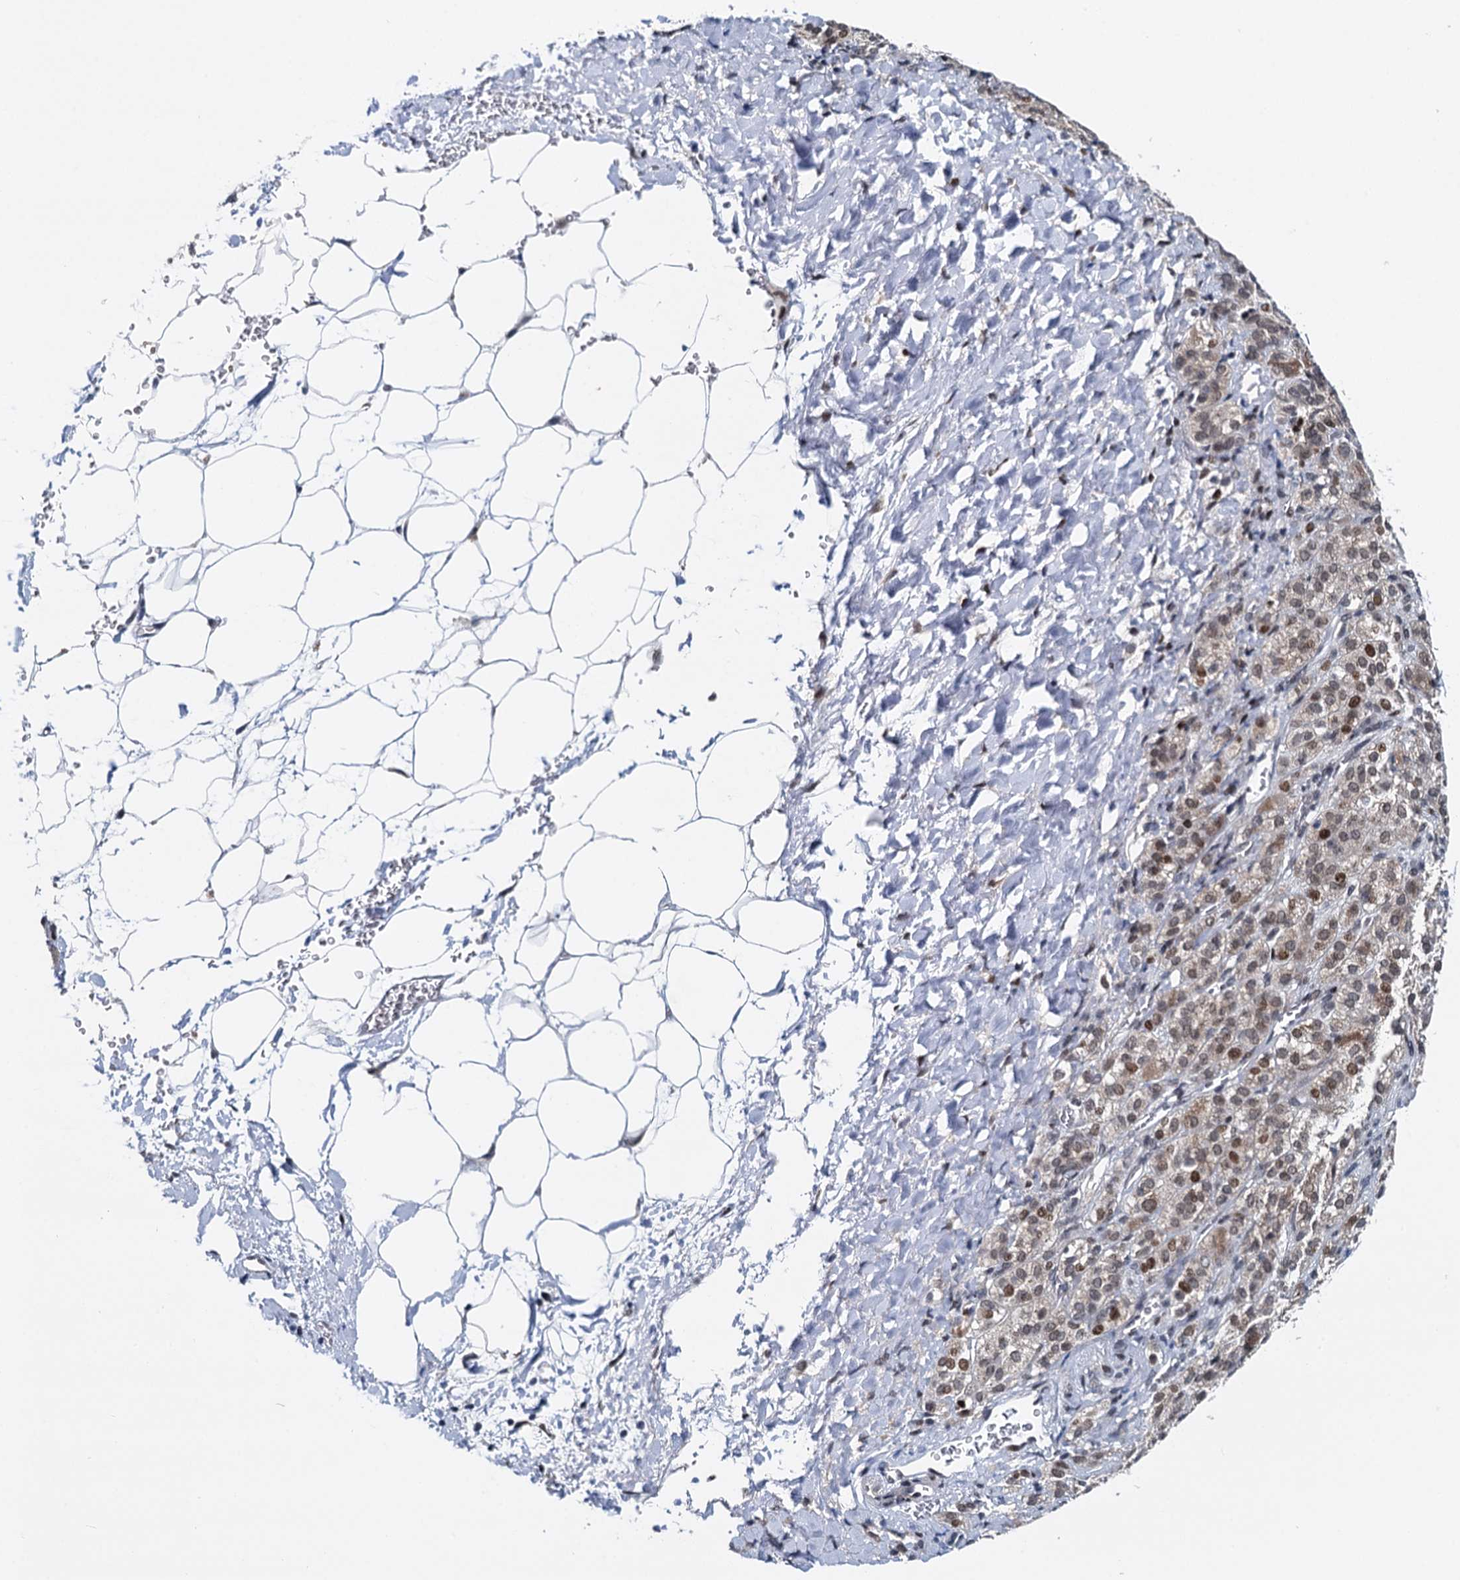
{"staining": {"intensity": "moderate", "quantity": "25%-75%", "location": "nuclear"}, "tissue": "adrenal gland", "cell_type": "Glandular cells", "image_type": "normal", "snomed": [{"axis": "morphology", "description": "Normal tissue, NOS"}, {"axis": "topography", "description": "Adrenal gland"}], "caption": "IHC staining of normal adrenal gland, which shows medium levels of moderate nuclear staining in approximately 25%-75% of glandular cells indicating moderate nuclear protein staining. The staining was performed using DAB (brown) for protein detection and nuclei were counterstained in hematoxylin (blue).", "gene": "RUFY2", "patient": {"sex": "female", "age": 57}}